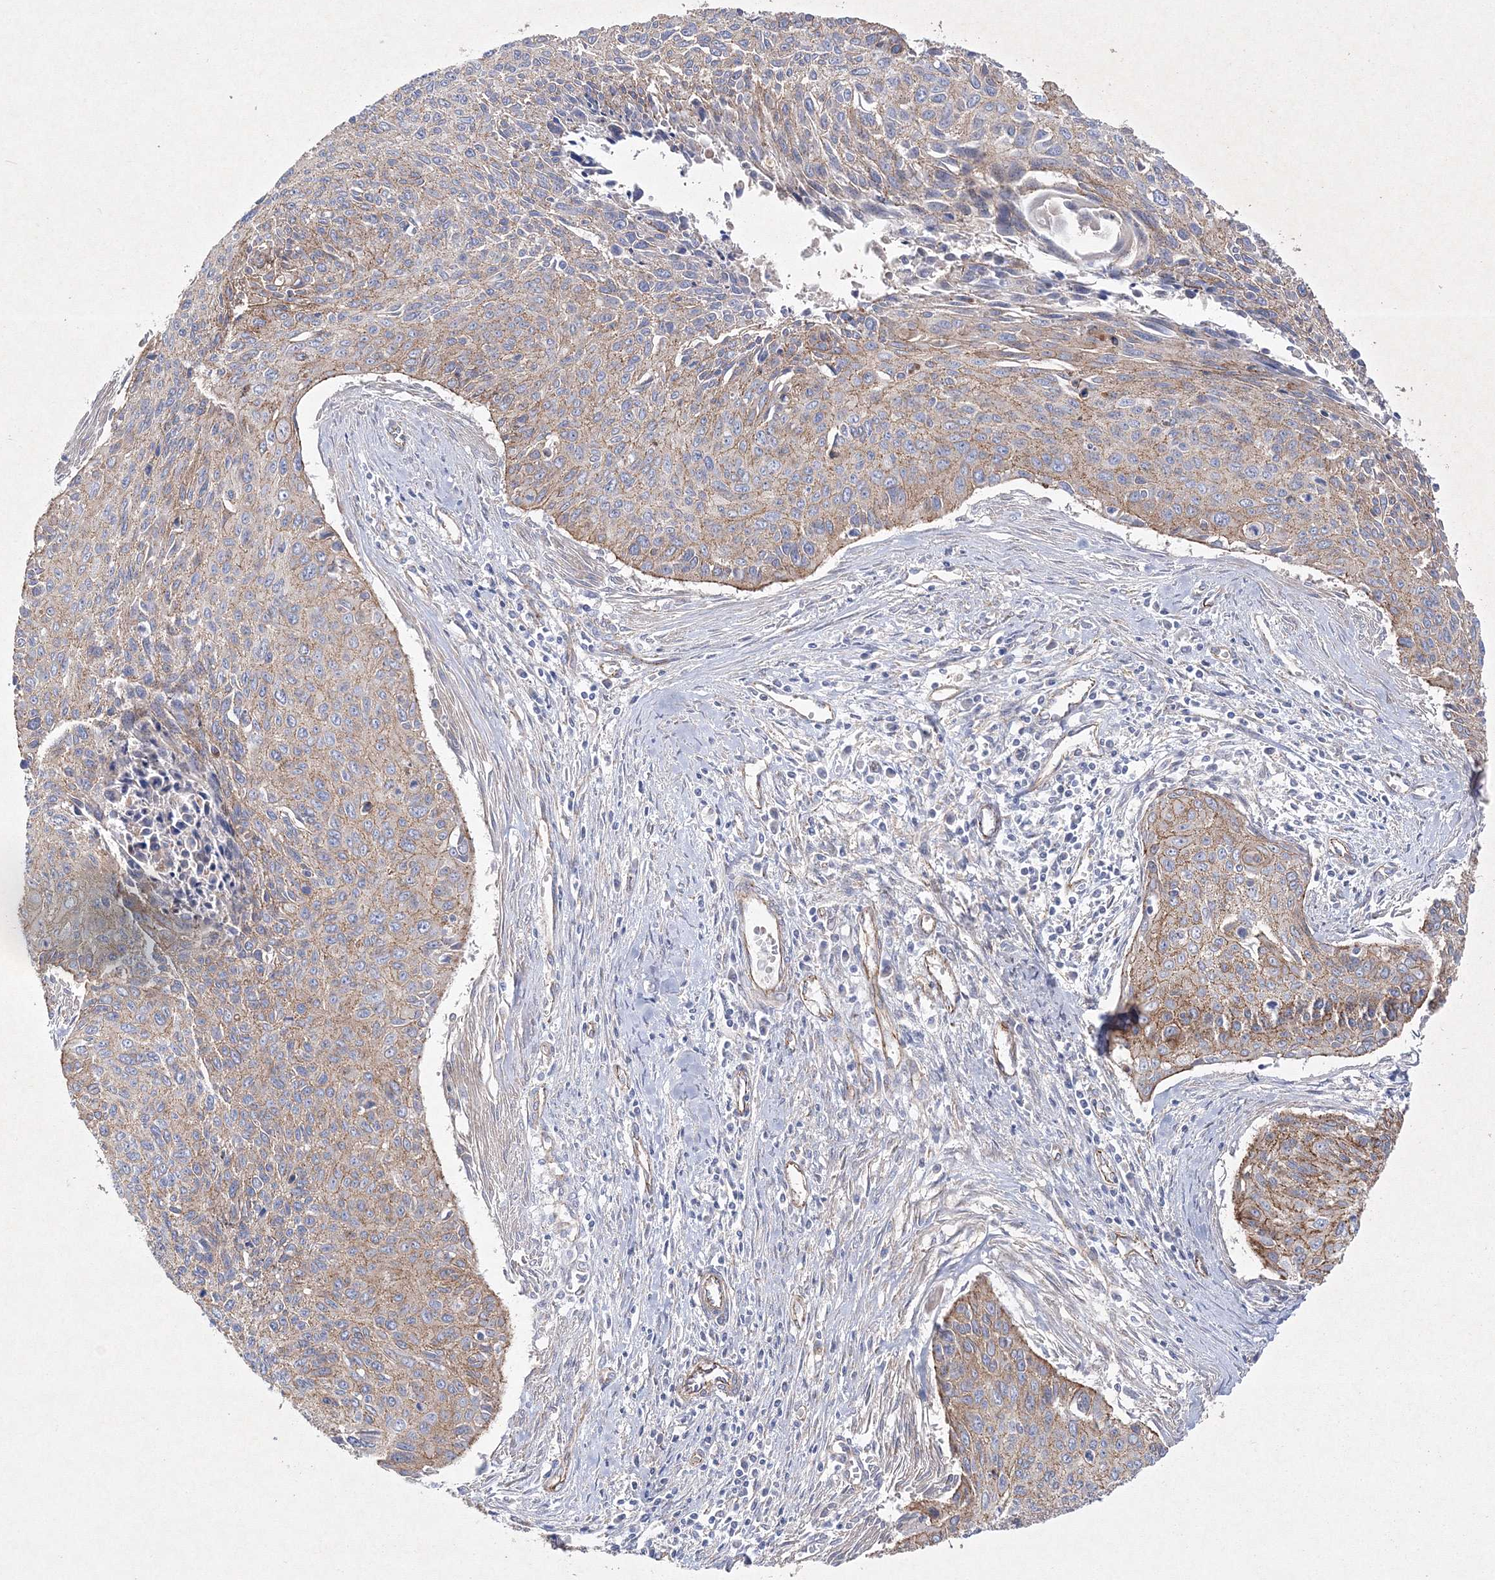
{"staining": {"intensity": "moderate", "quantity": ">75%", "location": "cytoplasmic/membranous"}, "tissue": "cervical cancer", "cell_type": "Tumor cells", "image_type": "cancer", "snomed": [{"axis": "morphology", "description": "Squamous cell carcinoma, NOS"}, {"axis": "topography", "description": "Cervix"}], "caption": "Protein expression analysis of cervical cancer displays moderate cytoplasmic/membranous positivity in about >75% of tumor cells.", "gene": "NAA40", "patient": {"sex": "female", "age": 55}}